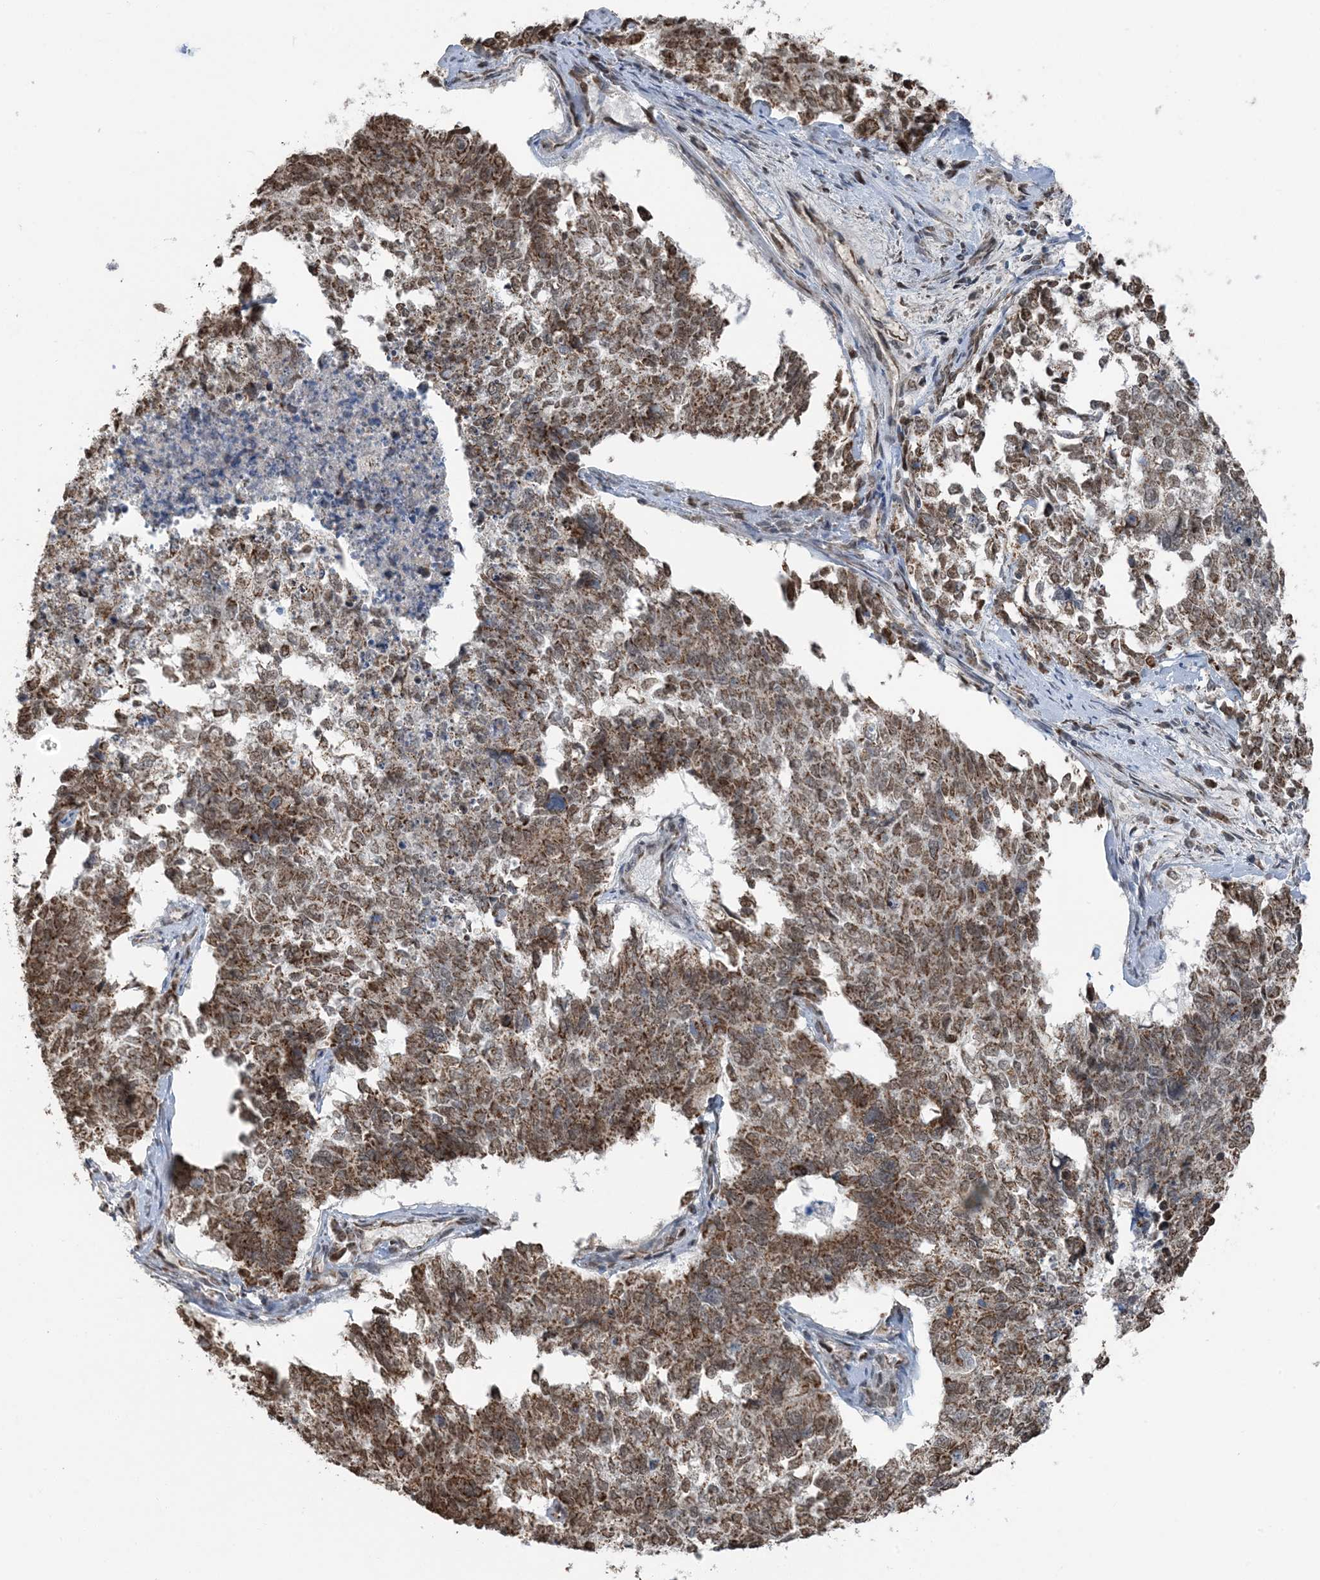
{"staining": {"intensity": "moderate", "quantity": ">75%", "location": "cytoplasmic/membranous,nuclear"}, "tissue": "cervical cancer", "cell_type": "Tumor cells", "image_type": "cancer", "snomed": [{"axis": "morphology", "description": "Squamous cell carcinoma, NOS"}, {"axis": "topography", "description": "Cervix"}], "caption": "Cervical cancer stained with a brown dye shows moderate cytoplasmic/membranous and nuclear positive expression in about >75% of tumor cells.", "gene": "PILRB", "patient": {"sex": "female", "age": 63}}